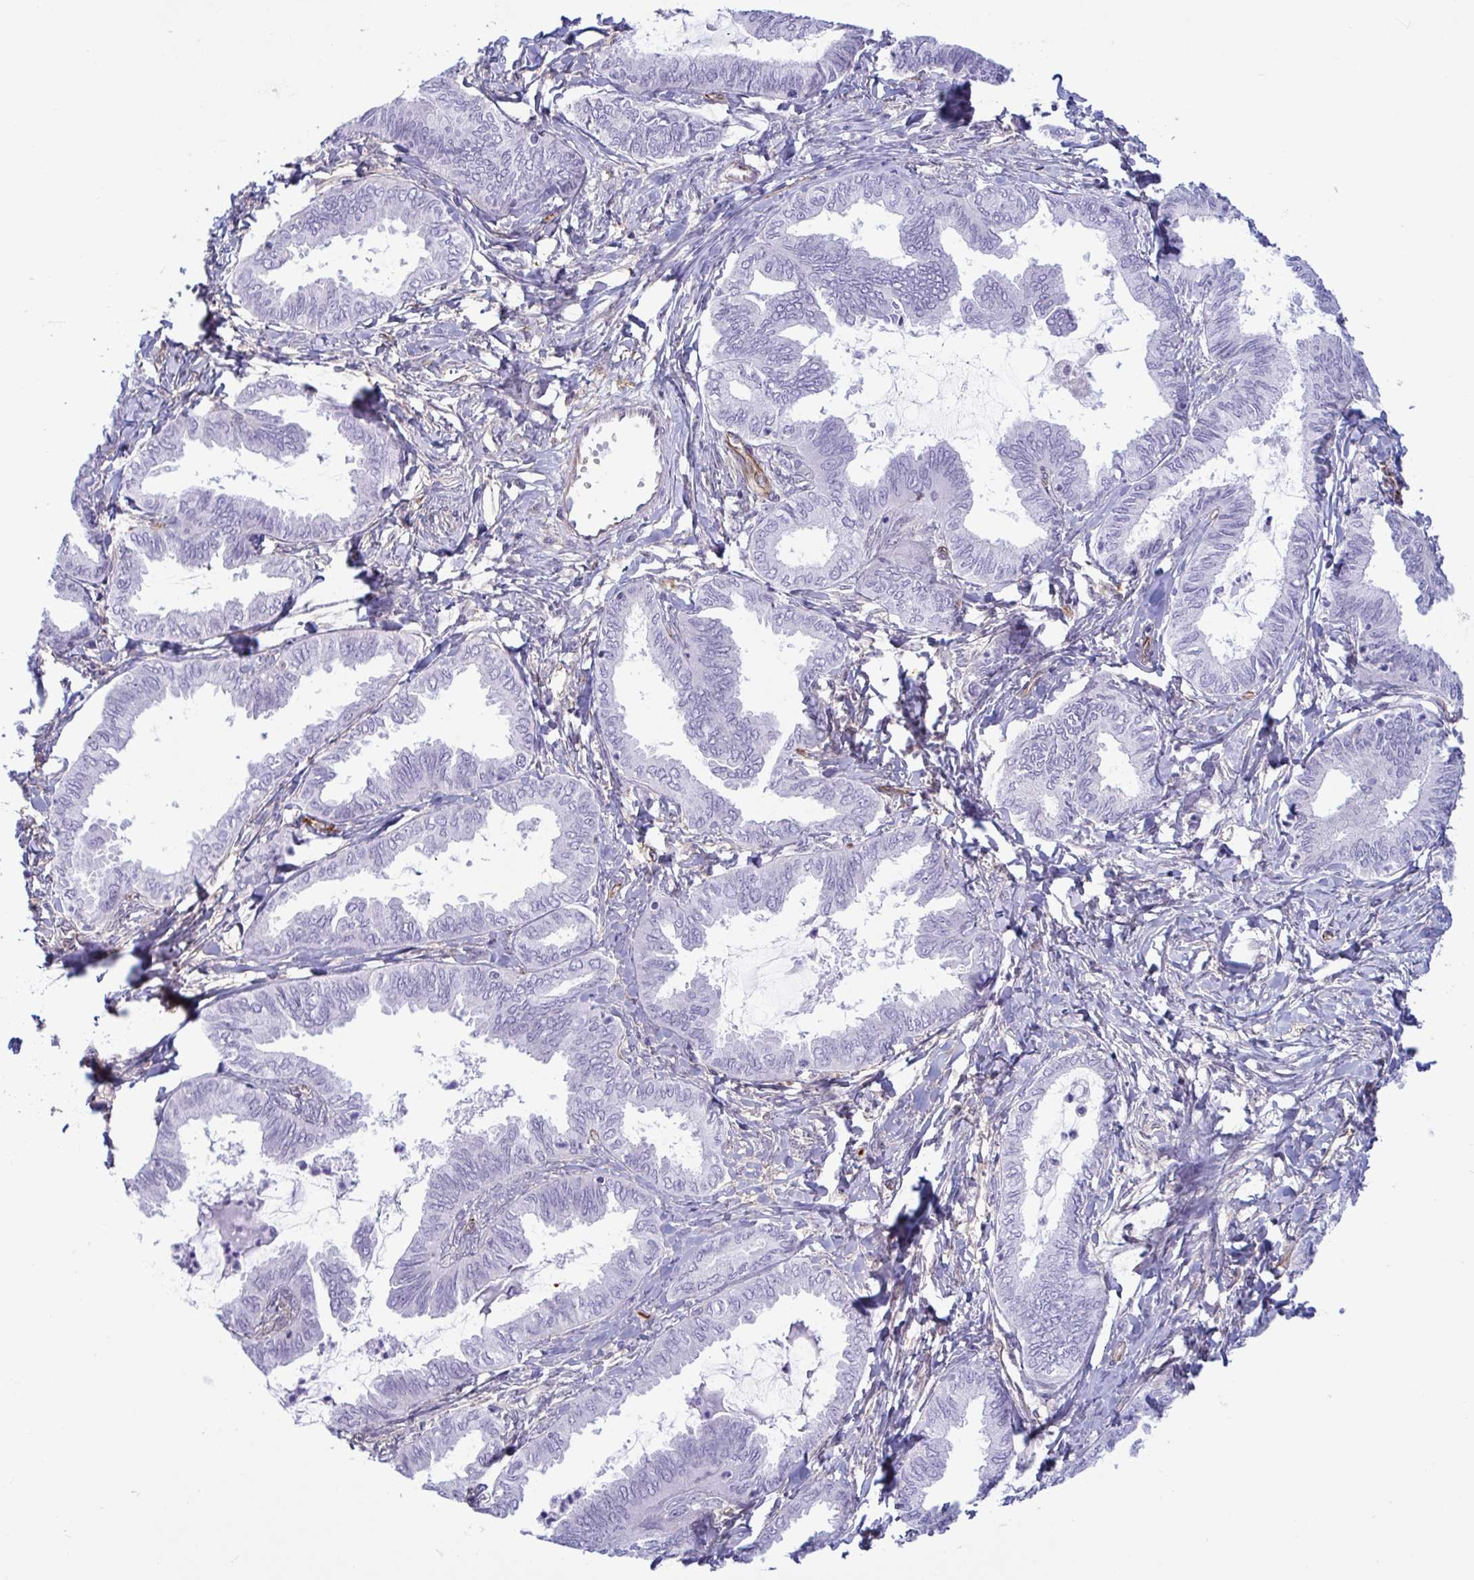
{"staining": {"intensity": "negative", "quantity": "none", "location": "none"}, "tissue": "ovarian cancer", "cell_type": "Tumor cells", "image_type": "cancer", "snomed": [{"axis": "morphology", "description": "Carcinoma, endometroid"}, {"axis": "topography", "description": "Ovary"}], "caption": "A high-resolution photomicrograph shows immunohistochemistry (IHC) staining of ovarian endometroid carcinoma, which reveals no significant positivity in tumor cells.", "gene": "PRRT4", "patient": {"sex": "female", "age": 70}}